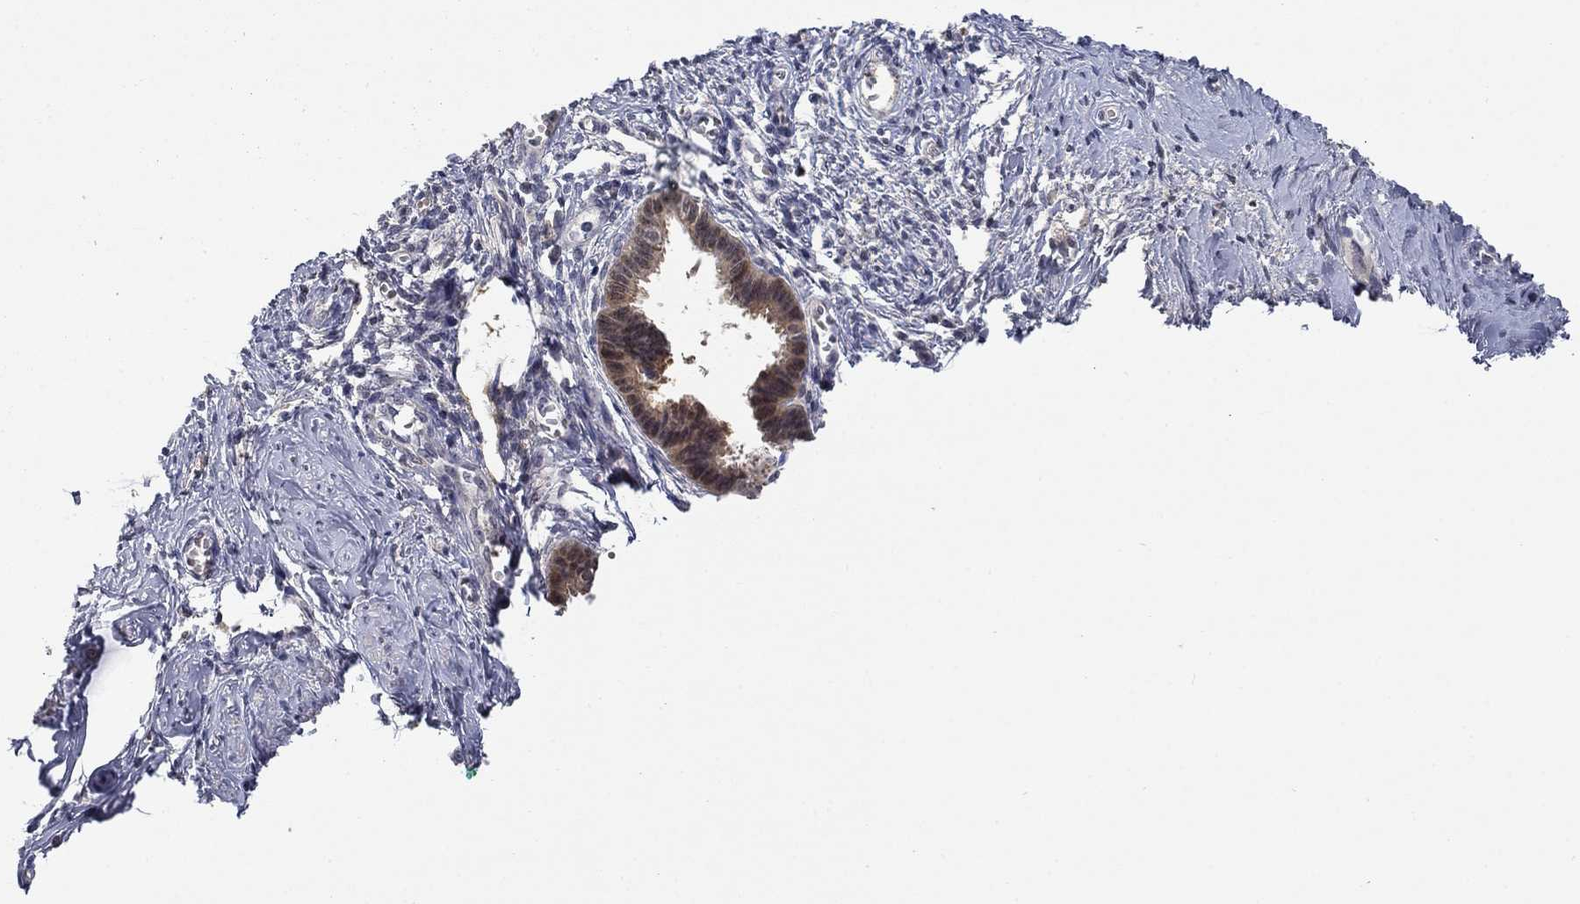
{"staining": {"intensity": "negative", "quantity": "none", "location": "none"}, "tissue": "endometrium", "cell_type": "Cells in endometrial stroma", "image_type": "normal", "snomed": [{"axis": "morphology", "description": "Normal tissue, NOS"}, {"axis": "topography", "description": "Cervix"}, {"axis": "topography", "description": "Endometrium"}], "caption": "DAB (3,3'-diaminobenzidine) immunohistochemical staining of normal human endometrium demonstrates no significant staining in cells in endometrial stroma. (Stains: DAB immunohistochemistry (IHC) with hematoxylin counter stain, Microscopy: brightfield microscopy at high magnification).", "gene": "DDTL", "patient": {"sex": "female", "age": 37}}